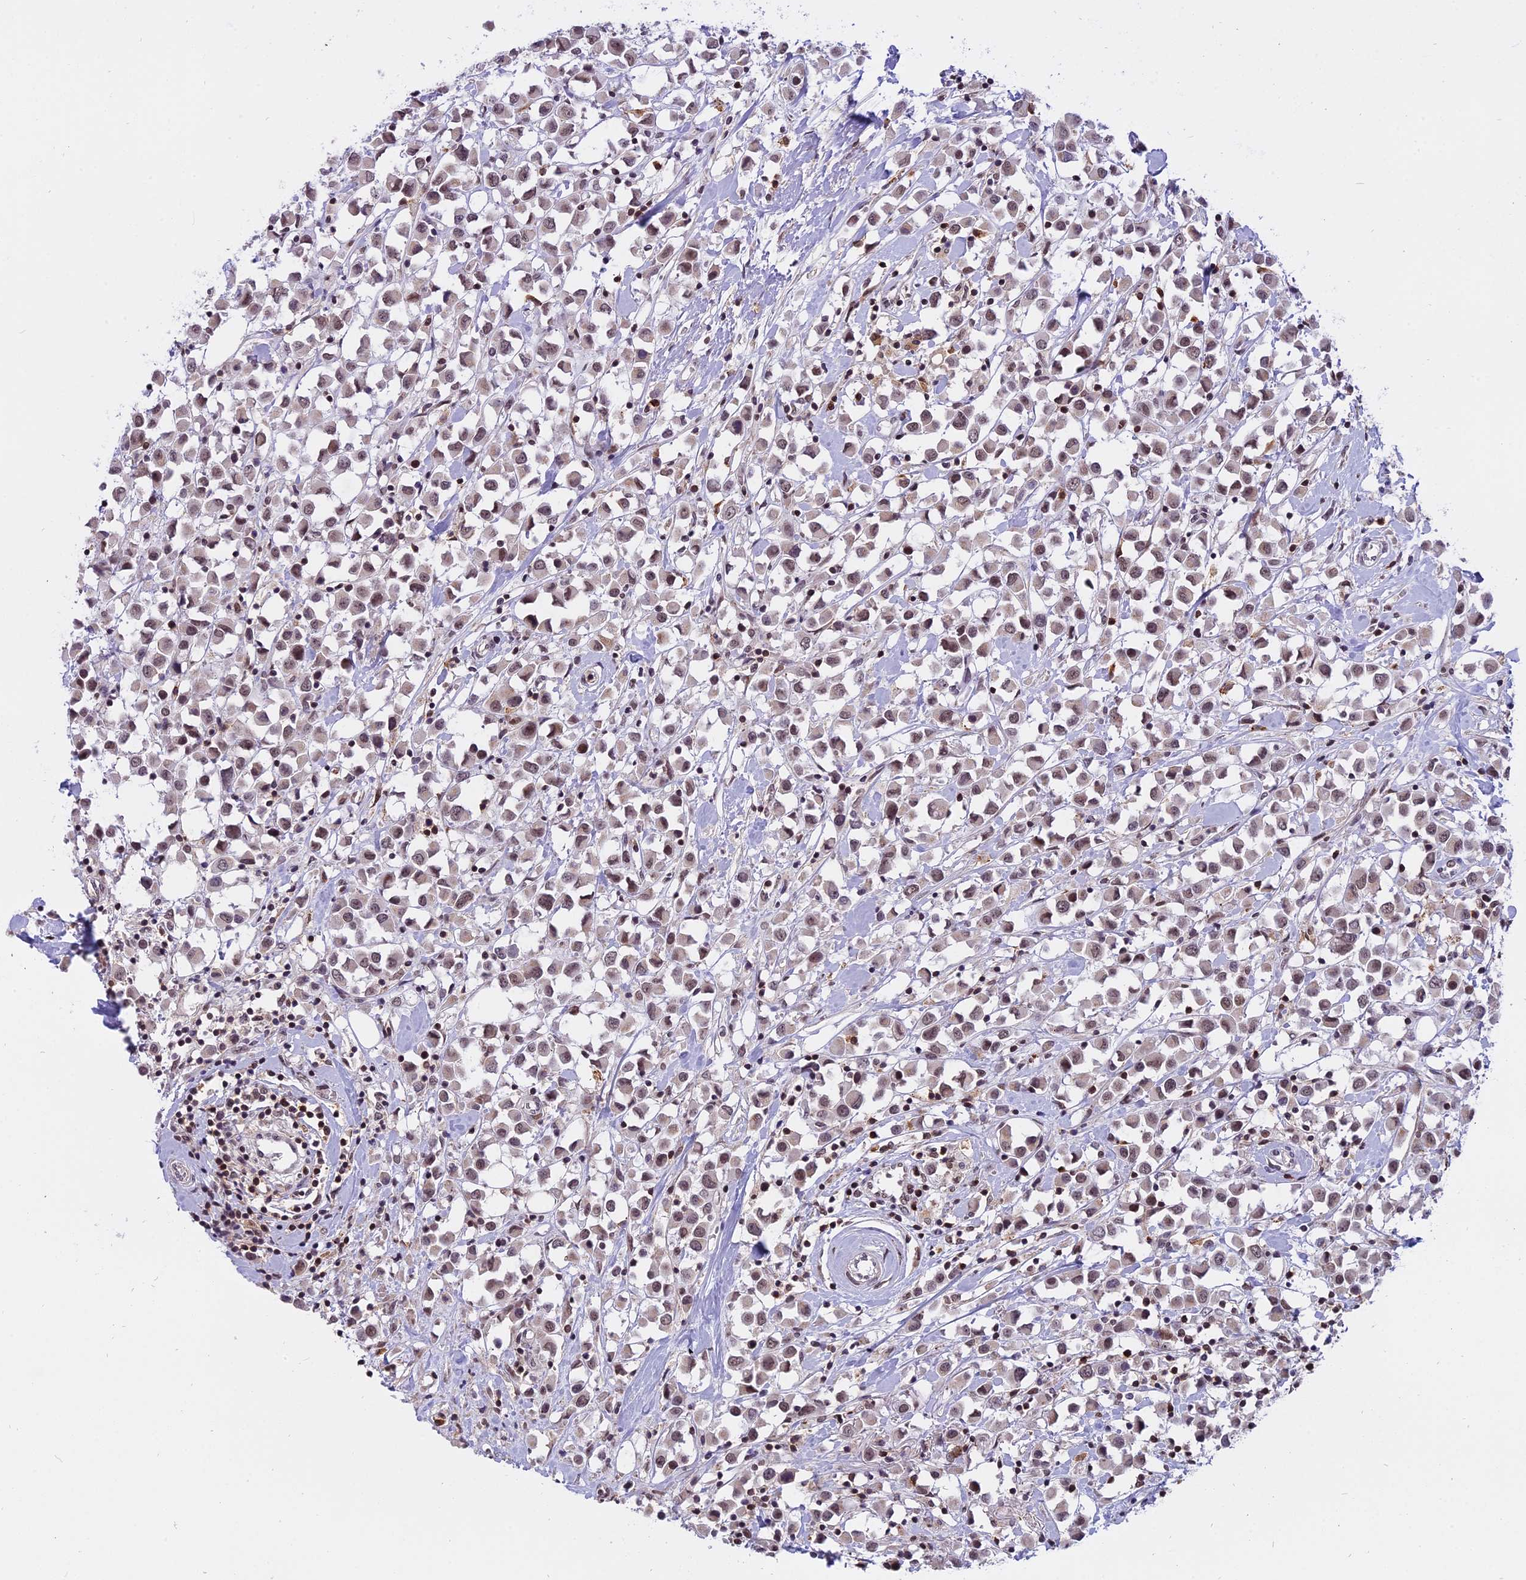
{"staining": {"intensity": "moderate", "quantity": ">75%", "location": "nuclear"}, "tissue": "breast cancer", "cell_type": "Tumor cells", "image_type": "cancer", "snomed": [{"axis": "morphology", "description": "Duct carcinoma"}, {"axis": "topography", "description": "Breast"}], "caption": "Immunohistochemistry histopathology image of breast cancer (intraductal carcinoma) stained for a protein (brown), which displays medium levels of moderate nuclear expression in about >75% of tumor cells.", "gene": "TADA3", "patient": {"sex": "female", "age": 61}}